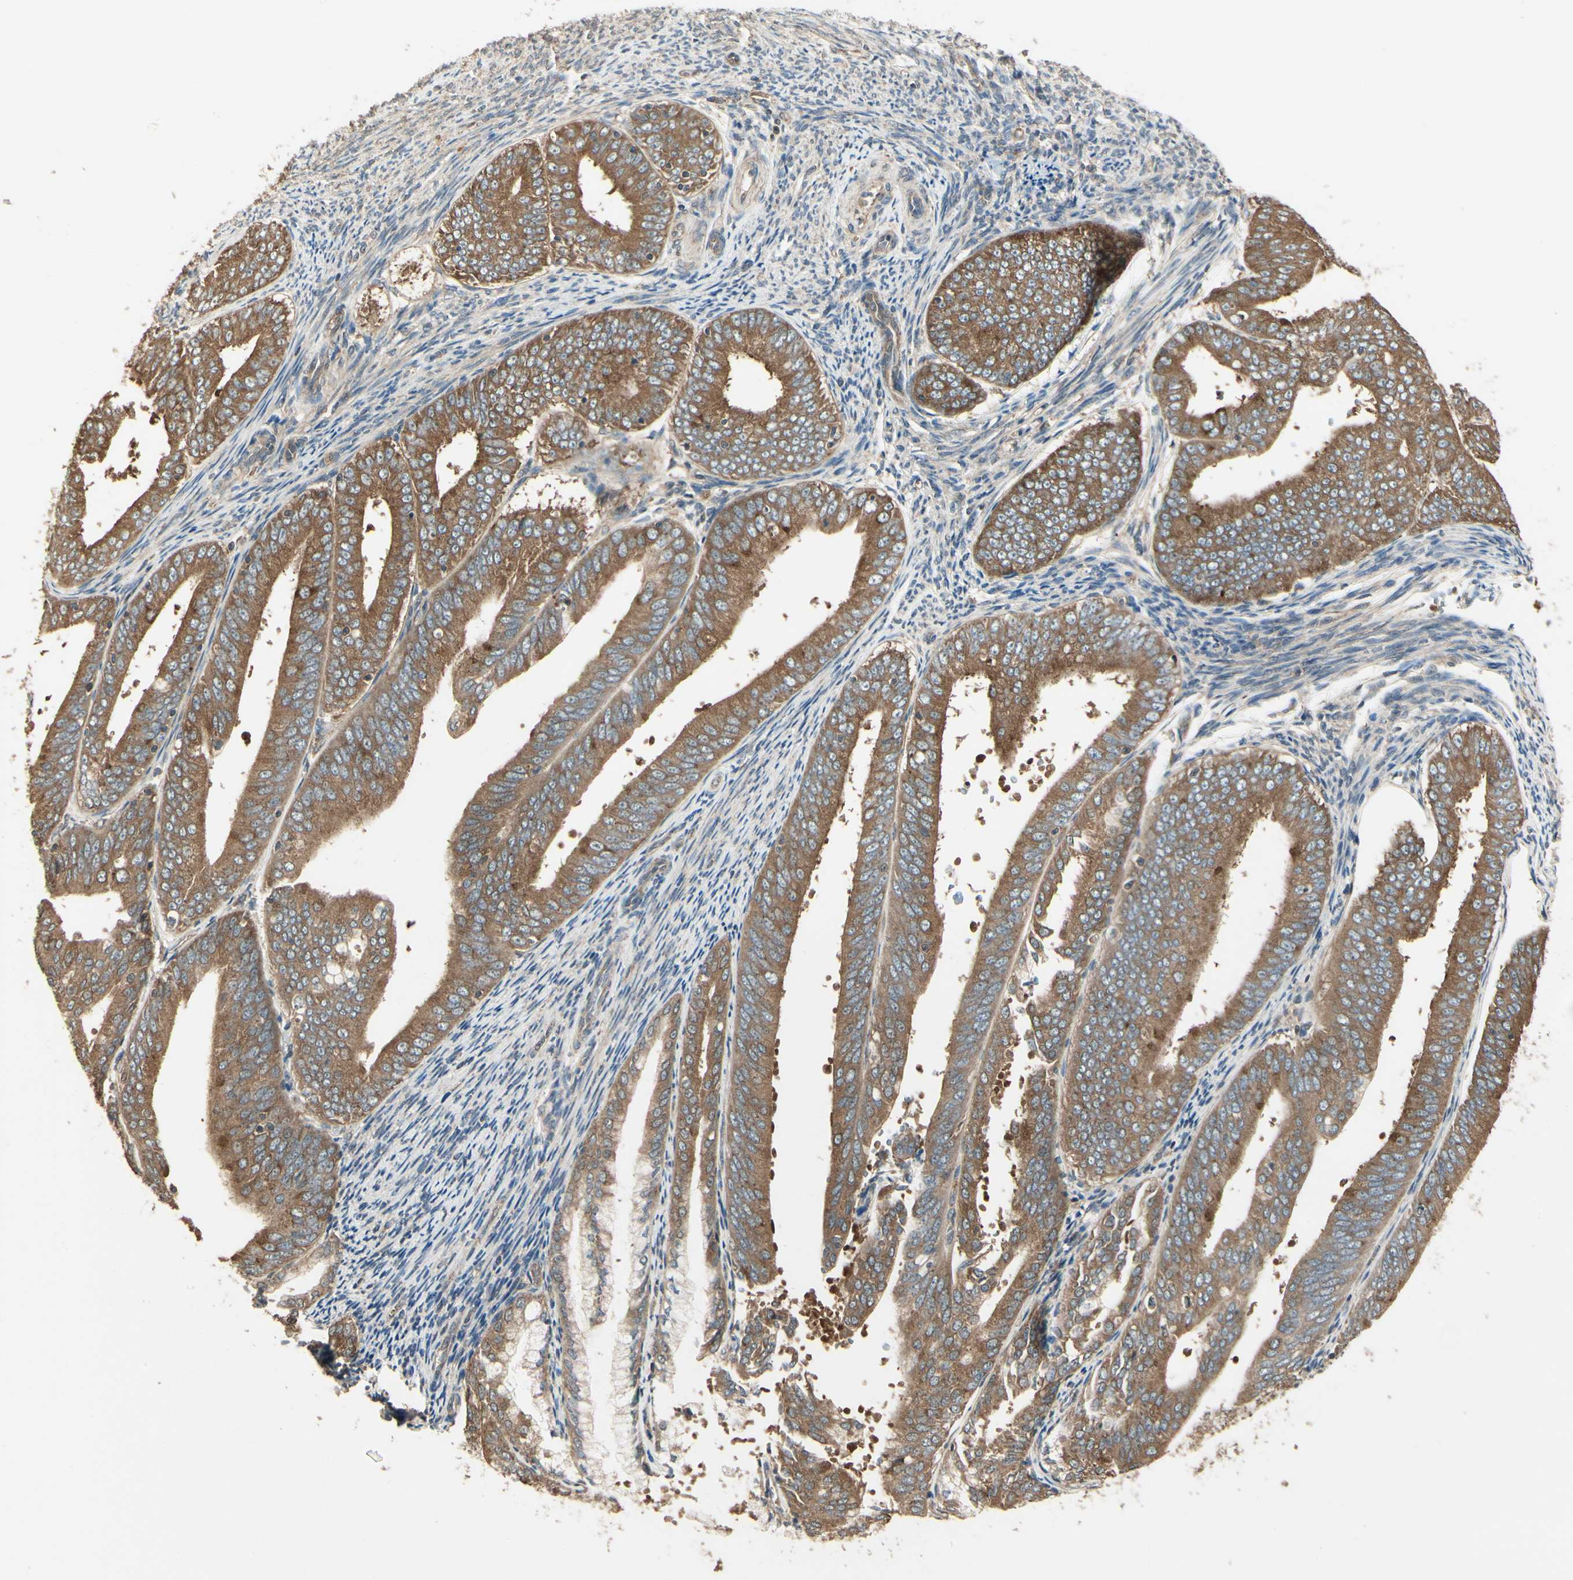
{"staining": {"intensity": "strong", "quantity": ">75%", "location": "cytoplasmic/membranous"}, "tissue": "endometrial cancer", "cell_type": "Tumor cells", "image_type": "cancer", "snomed": [{"axis": "morphology", "description": "Adenocarcinoma, NOS"}, {"axis": "topography", "description": "Endometrium"}], "caption": "The photomicrograph reveals staining of adenocarcinoma (endometrial), revealing strong cytoplasmic/membranous protein expression (brown color) within tumor cells.", "gene": "CCT7", "patient": {"sex": "female", "age": 63}}